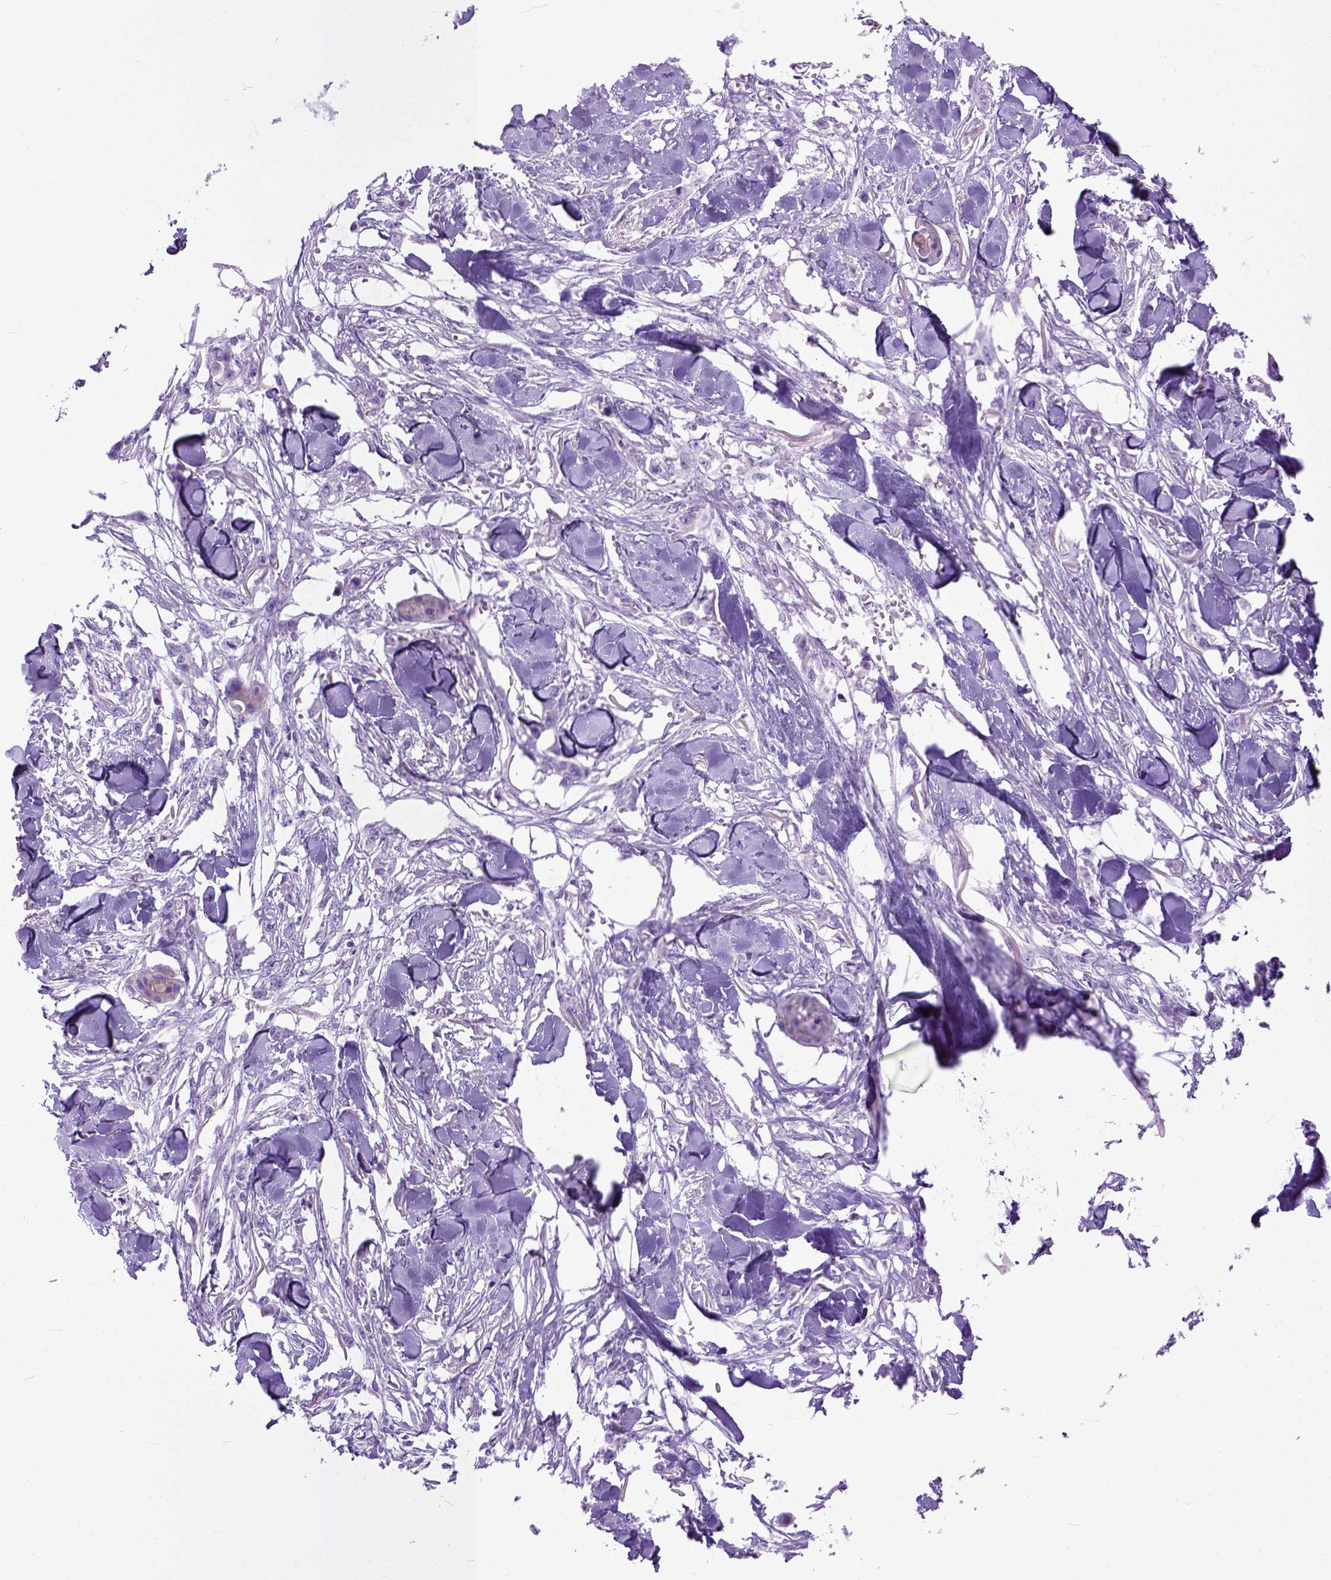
{"staining": {"intensity": "negative", "quantity": "none", "location": "none"}, "tissue": "skin cancer", "cell_type": "Tumor cells", "image_type": "cancer", "snomed": [{"axis": "morphology", "description": "Squamous cell carcinoma, NOS"}, {"axis": "topography", "description": "Skin"}], "caption": "Tumor cells are negative for brown protein staining in skin cancer (squamous cell carcinoma).", "gene": "PPL", "patient": {"sex": "female", "age": 59}}